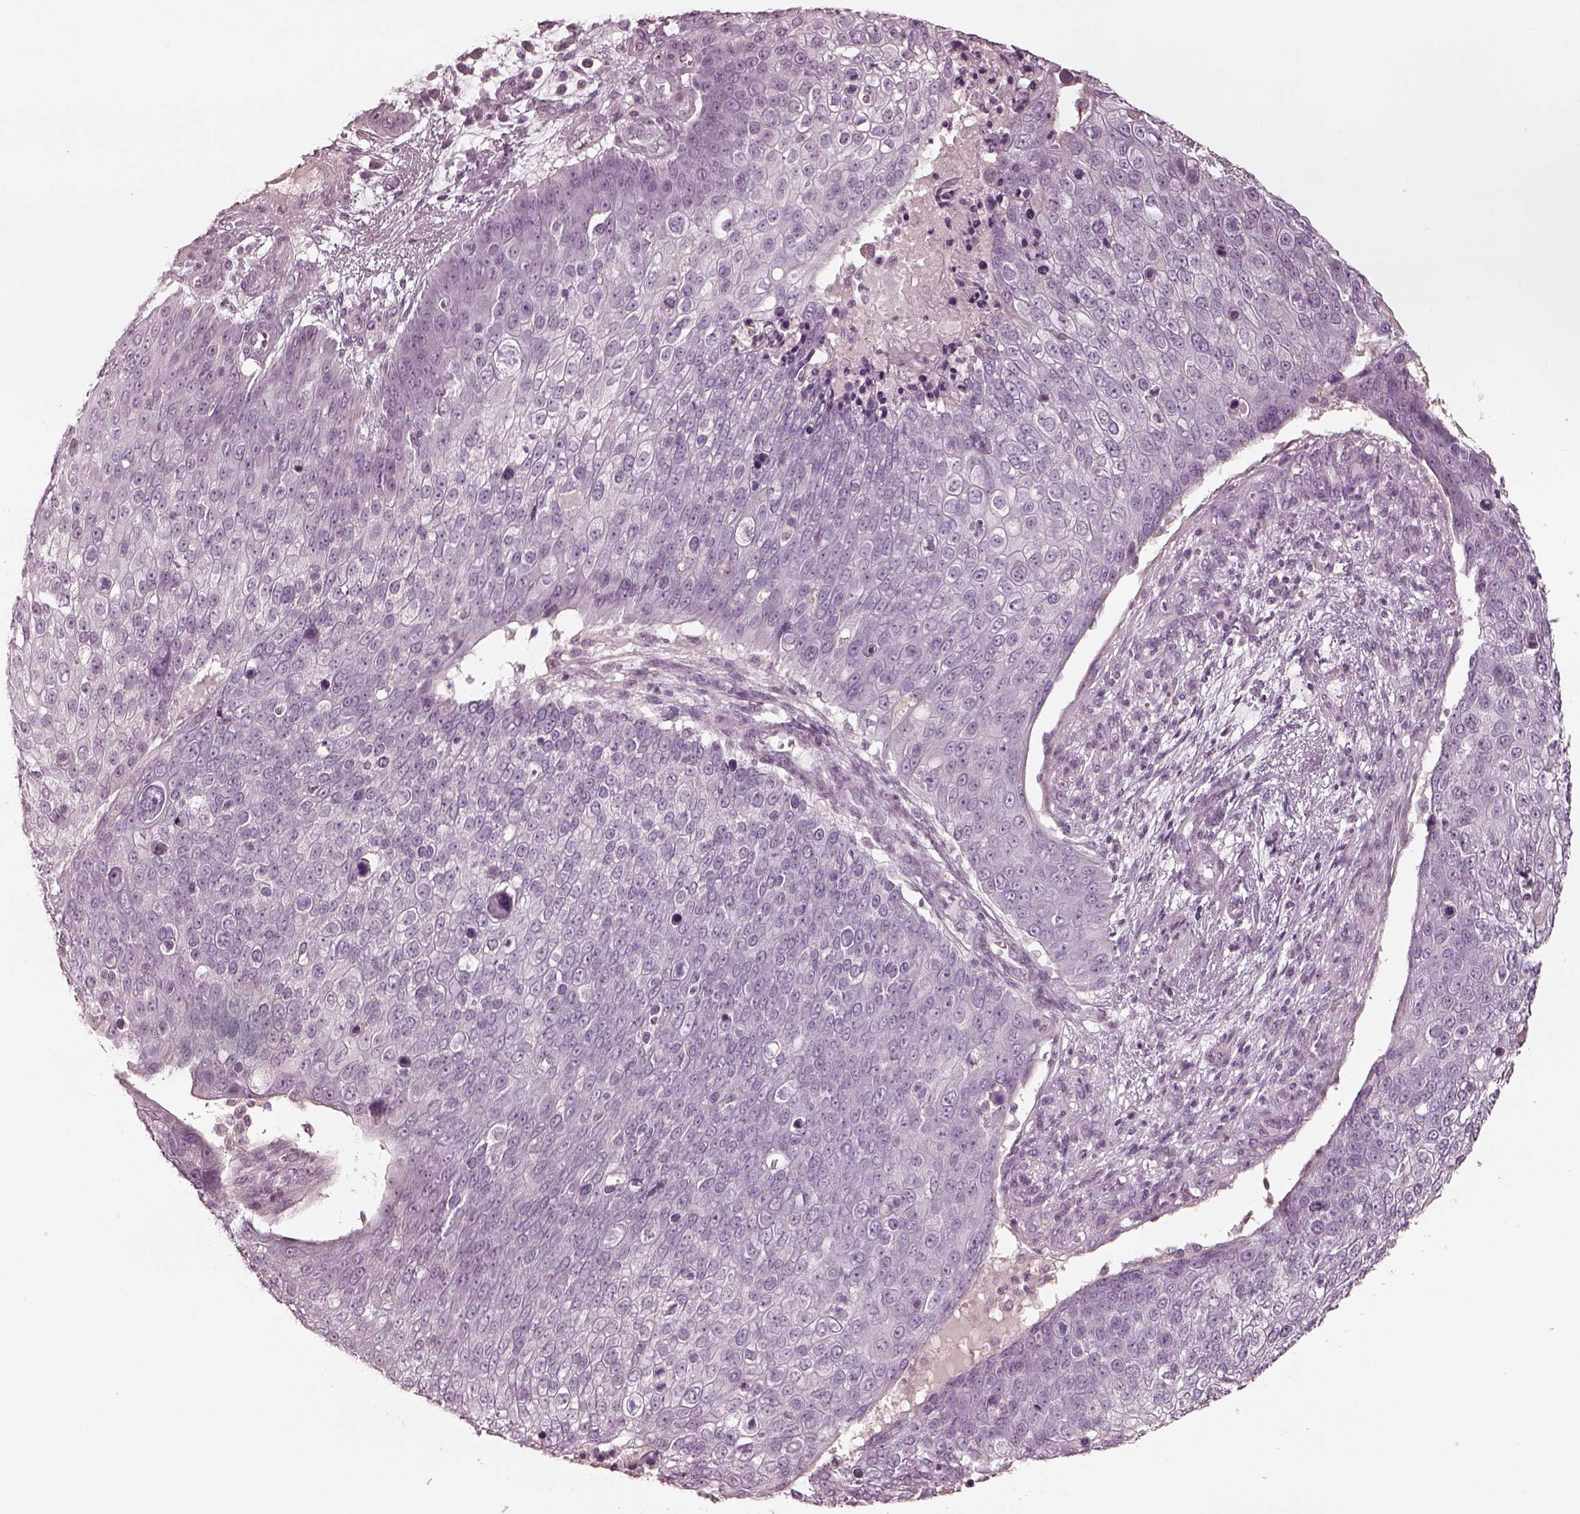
{"staining": {"intensity": "negative", "quantity": "none", "location": "none"}, "tissue": "skin cancer", "cell_type": "Tumor cells", "image_type": "cancer", "snomed": [{"axis": "morphology", "description": "Squamous cell carcinoma, NOS"}, {"axis": "topography", "description": "Skin"}], "caption": "An immunohistochemistry (IHC) image of skin cancer (squamous cell carcinoma) is shown. There is no staining in tumor cells of skin cancer (squamous cell carcinoma). The staining is performed using DAB (3,3'-diaminobenzidine) brown chromogen with nuclei counter-stained in using hematoxylin.", "gene": "ADRB3", "patient": {"sex": "male", "age": 71}}